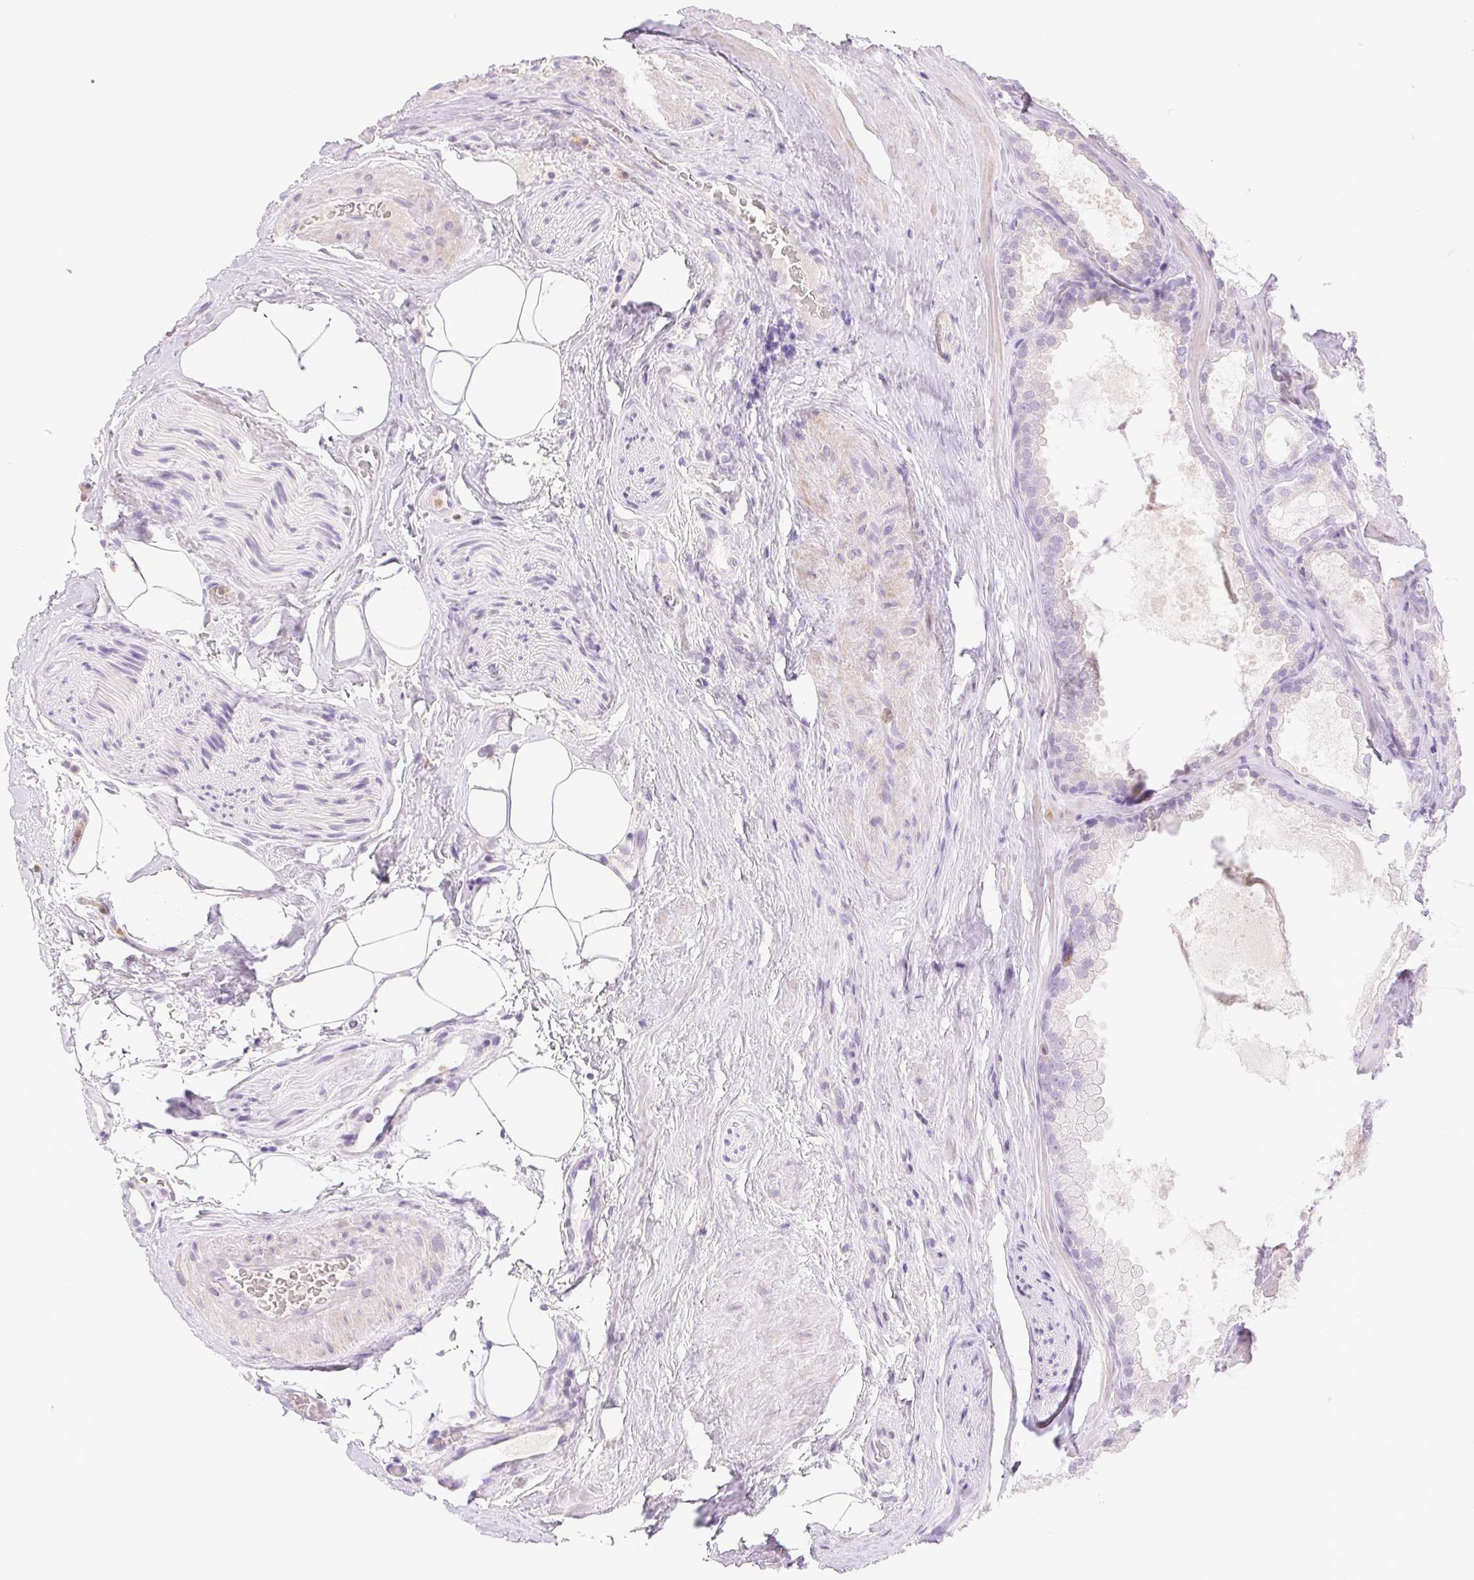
{"staining": {"intensity": "negative", "quantity": "none", "location": "none"}, "tissue": "prostate cancer", "cell_type": "Tumor cells", "image_type": "cancer", "snomed": [{"axis": "morphology", "description": "Adenocarcinoma, High grade"}, {"axis": "topography", "description": "Prostate"}], "caption": "DAB immunohistochemical staining of prostate cancer shows no significant expression in tumor cells.", "gene": "EMX2", "patient": {"sex": "male", "age": 64}}